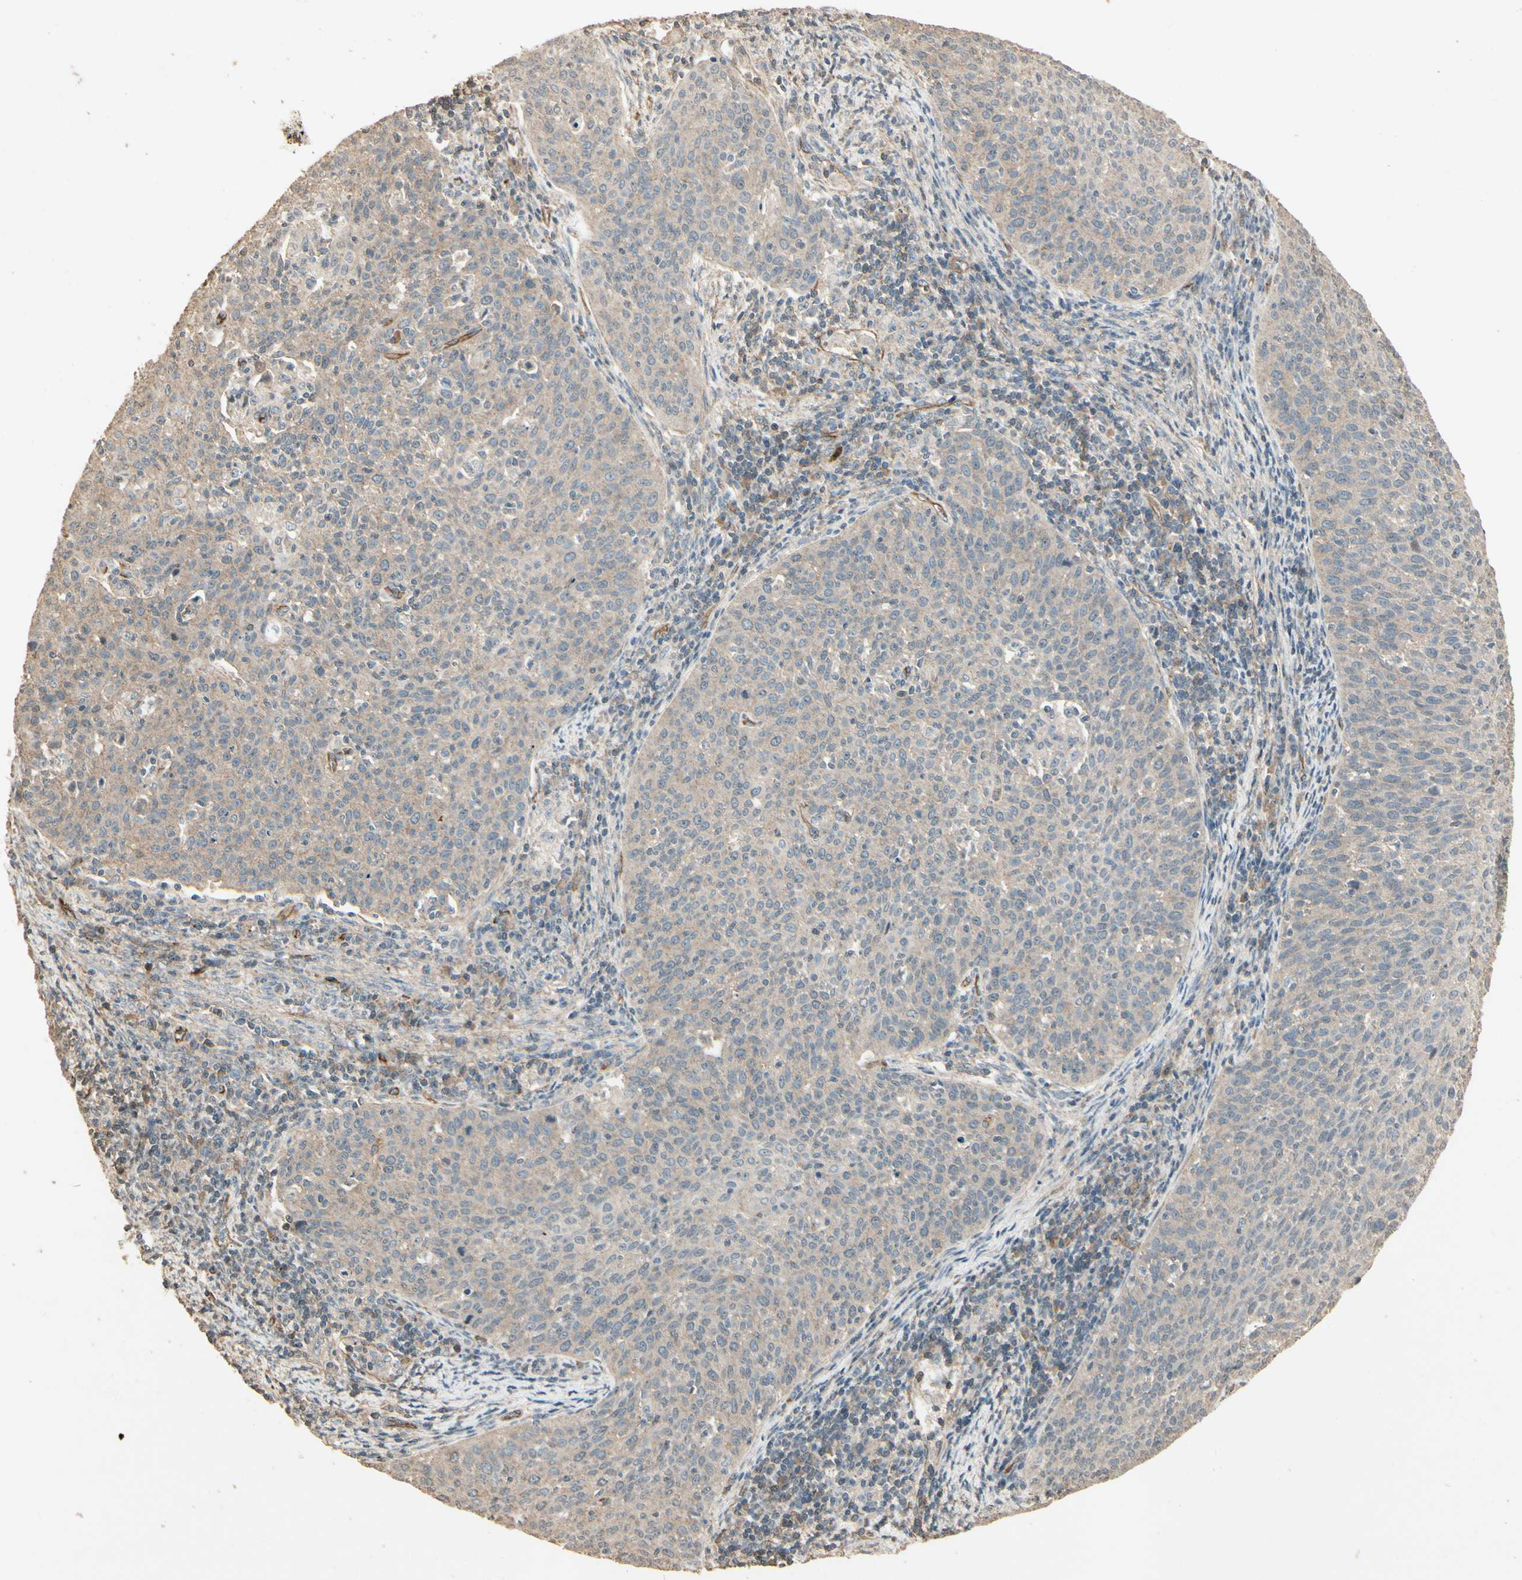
{"staining": {"intensity": "weak", "quantity": "25%-75%", "location": "cytoplasmic/membranous"}, "tissue": "cervical cancer", "cell_type": "Tumor cells", "image_type": "cancer", "snomed": [{"axis": "morphology", "description": "Squamous cell carcinoma, NOS"}, {"axis": "topography", "description": "Cervix"}], "caption": "The immunohistochemical stain shows weak cytoplasmic/membranous positivity in tumor cells of cervical cancer (squamous cell carcinoma) tissue.", "gene": "RNF180", "patient": {"sex": "female", "age": 38}}